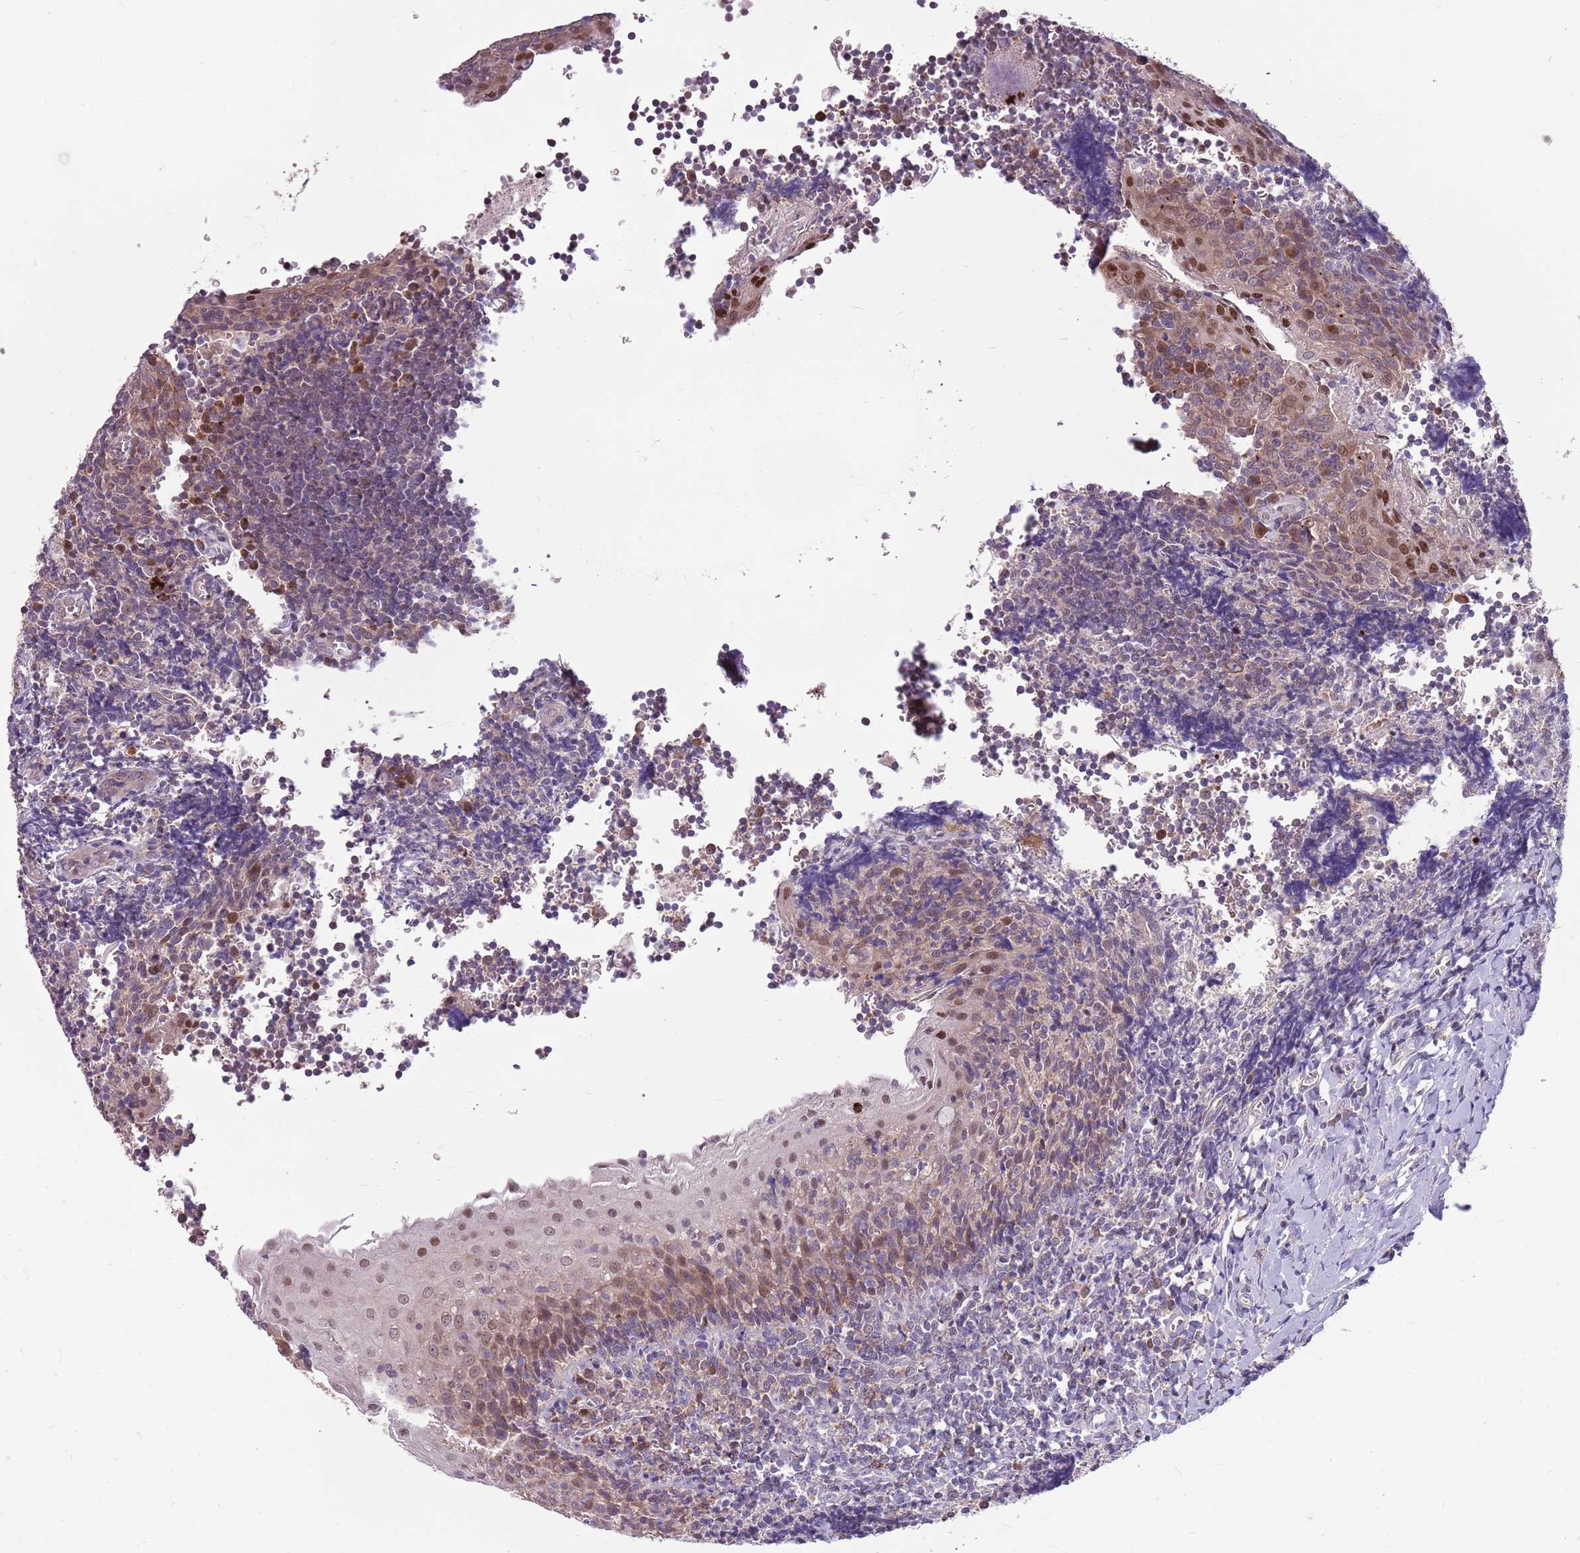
{"staining": {"intensity": "moderate", "quantity": "<25%", "location": "cytoplasmic/membranous"}, "tissue": "tonsil", "cell_type": "Germinal center cells", "image_type": "normal", "snomed": [{"axis": "morphology", "description": "Normal tissue, NOS"}, {"axis": "topography", "description": "Tonsil"}], "caption": "Protein staining exhibits moderate cytoplasmic/membranous staining in approximately <25% of germinal center cells in benign tonsil.", "gene": "PPP1R27", "patient": {"sex": "male", "age": 27}}